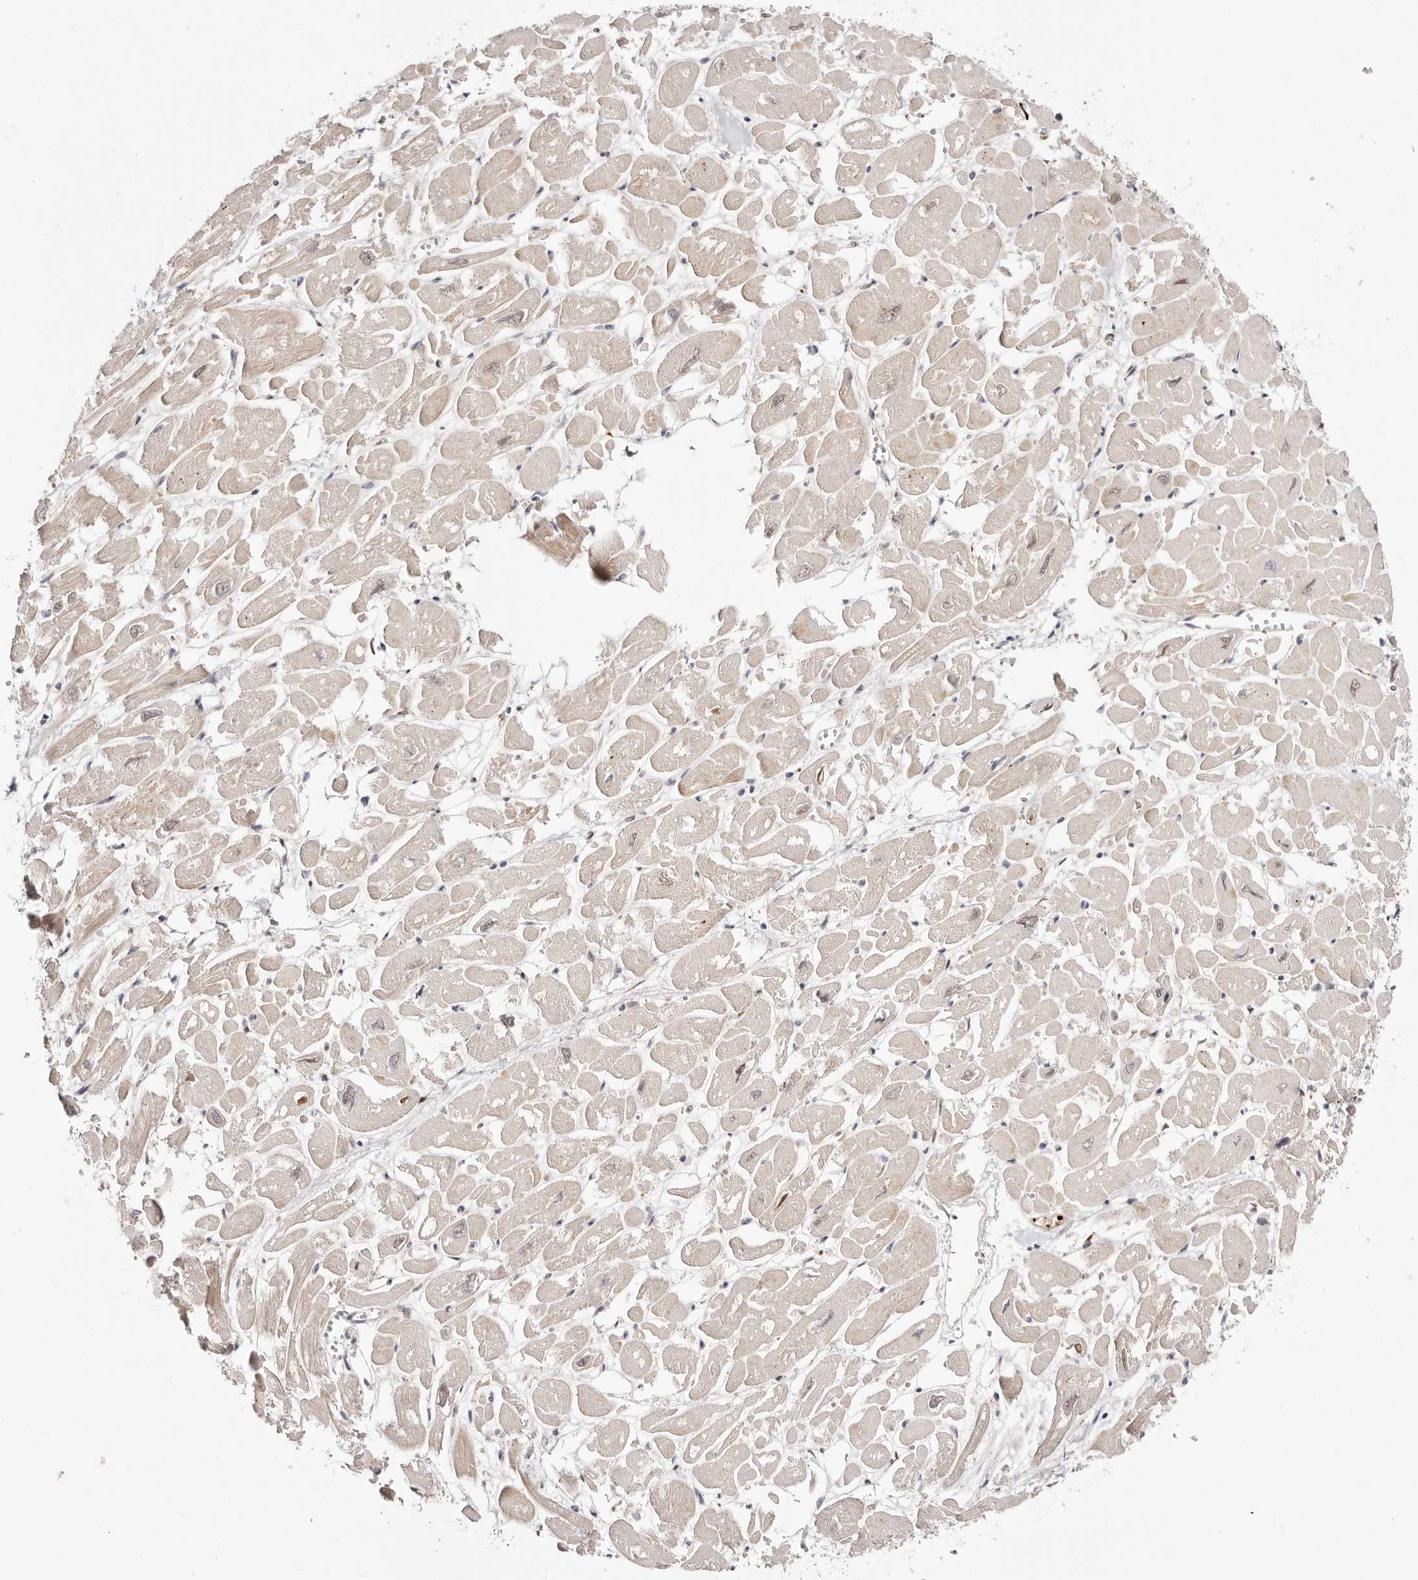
{"staining": {"intensity": "negative", "quantity": "none", "location": "none"}, "tissue": "heart muscle", "cell_type": "Cardiomyocytes", "image_type": "normal", "snomed": [{"axis": "morphology", "description": "Normal tissue, NOS"}, {"axis": "topography", "description": "Heart"}], "caption": "Immunohistochemical staining of normal heart muscle shows no significant expression in cardiomyocytes. Brightfield microscopy of immunohistochemistry (IHC) stained with DAB (brown) and hematoxylin (blue), captured at high magnification.", "gene": "BCL2L15", "patient": {"sex": "male", "age": 54}}